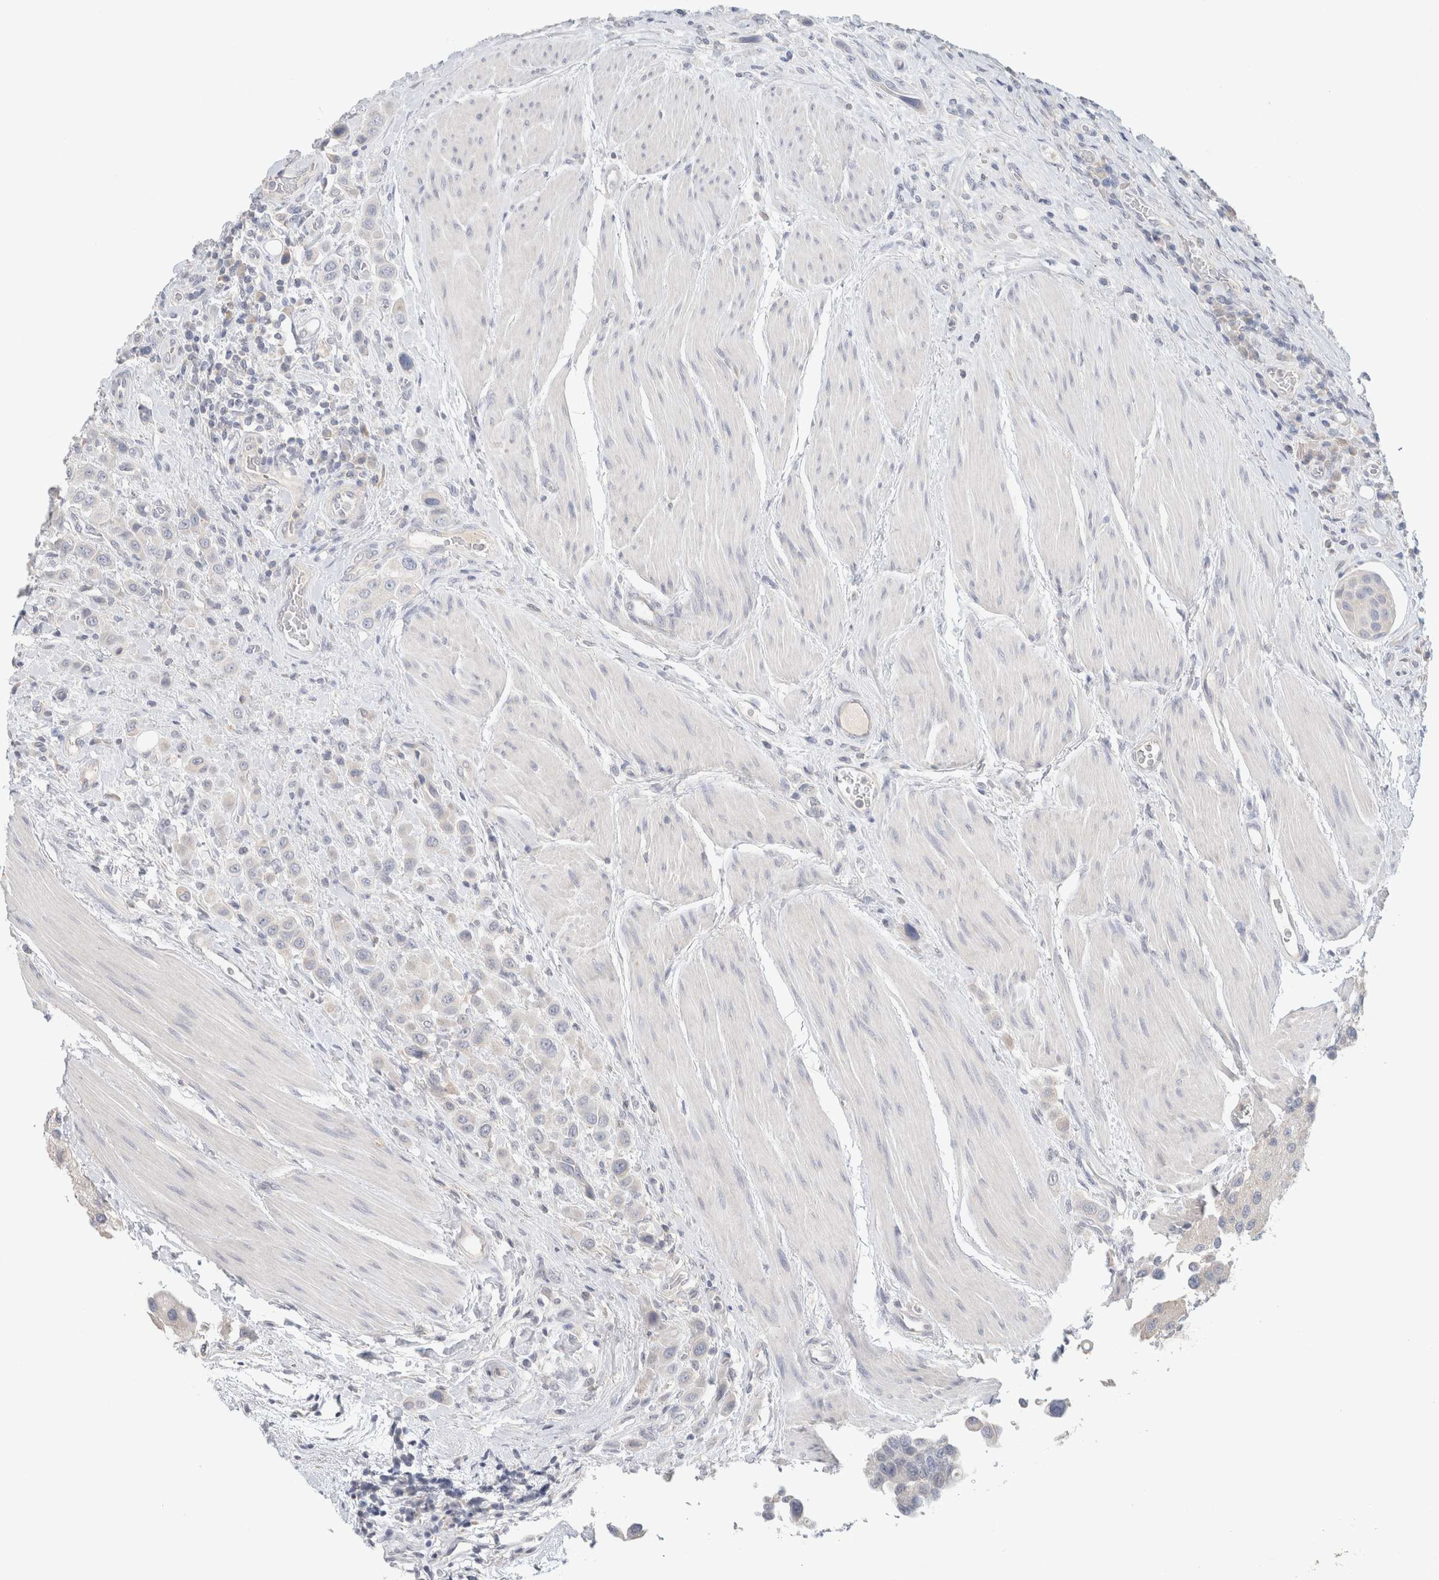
{"staining": {"intensity": "negative", "quantity": "none", "location": "none"}, "tissue": "urothelial cancer", "cell_type": "Tumor cells", "image_type": "cancer", "snomed": [{"axis": "morphology", "description": "Urothelial carcinoma, High grade"}, {"axis": "topography", "description": "Urinary bladder"}], "caption": "Tumor cells are negative for brown protein staining in urothelial carcinoma (high-grade). The staining was performed using DAB (3,3'-diaminobenzidine) to visualize the protein expression in brown, while the nuclei were stained in blue with hematoxylin (Magnification: 20x).", "gene": "MPP2", "patient": {"sex": "male", "age": 50}}